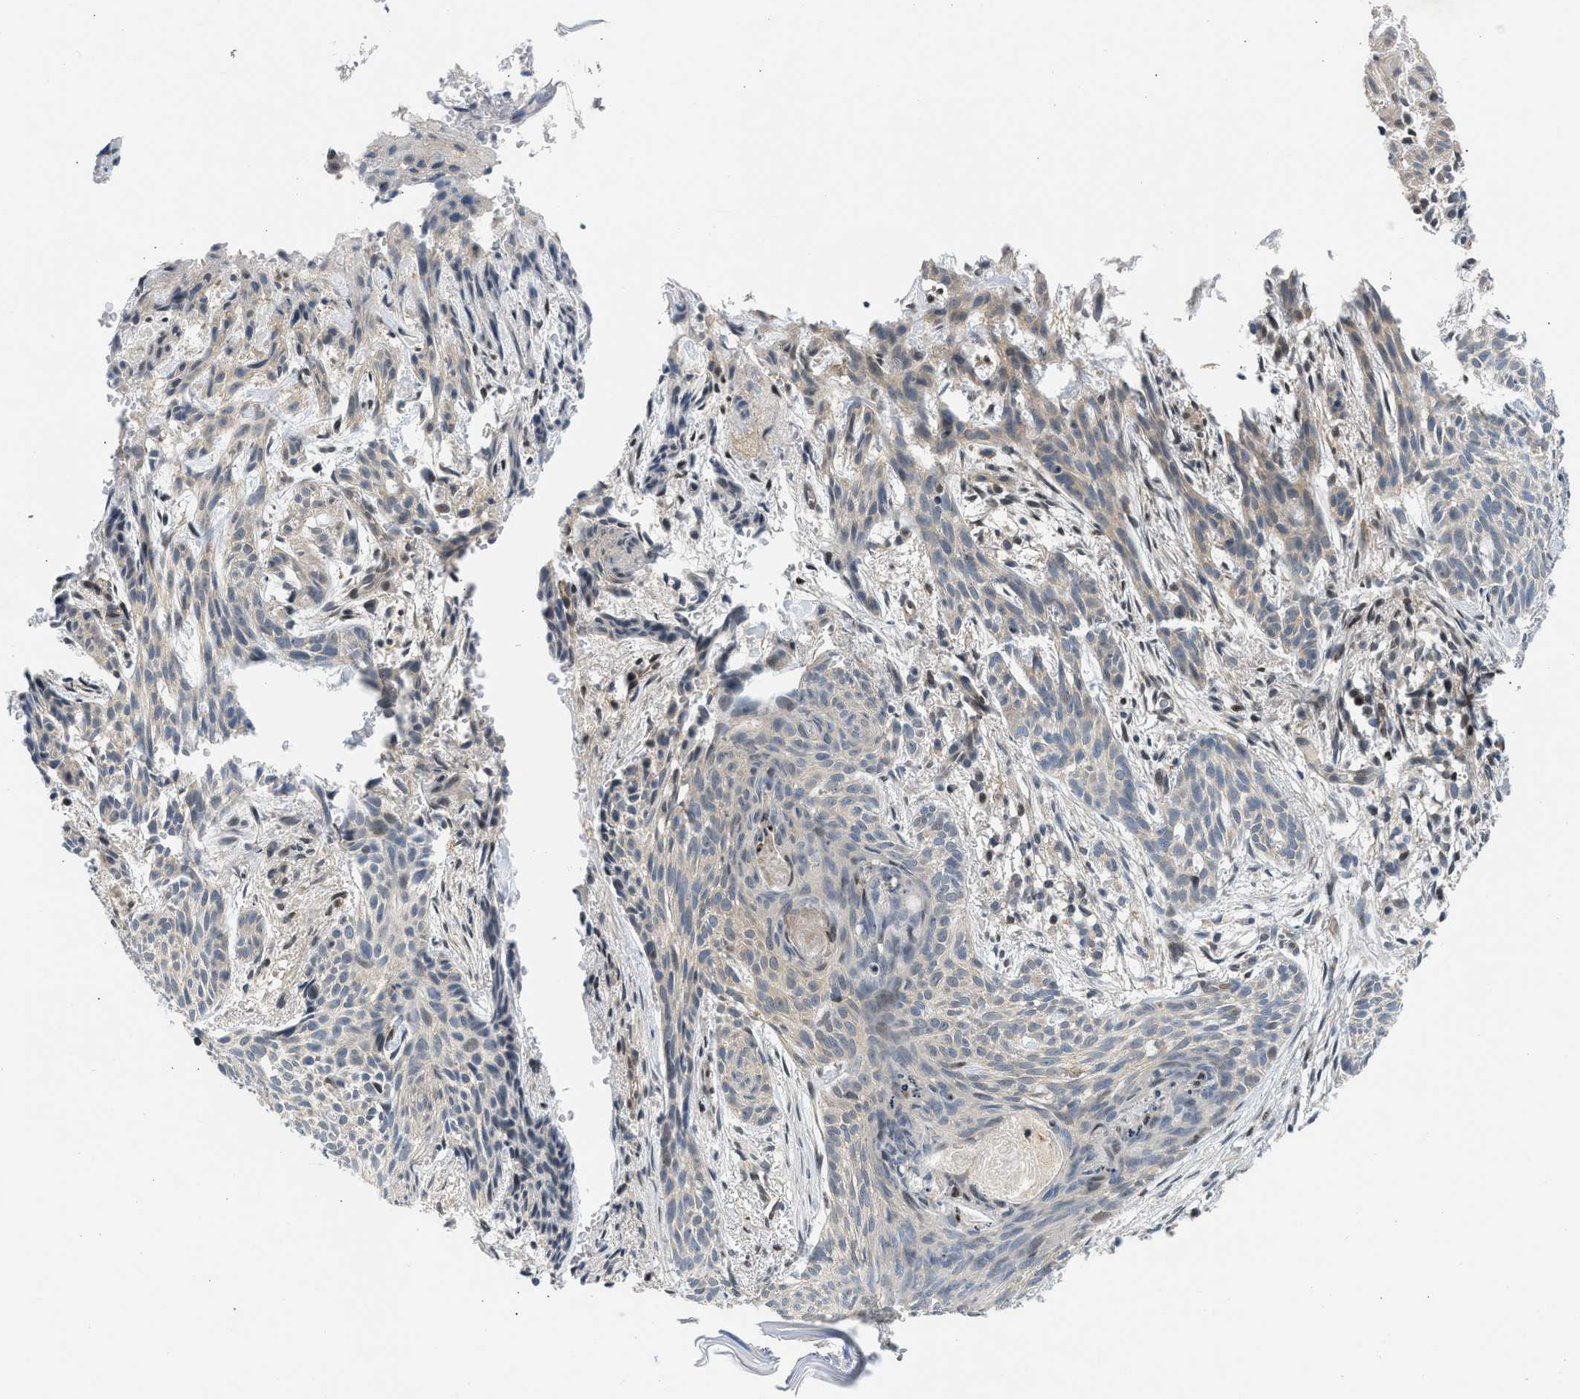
{"staining": {"intensity": "weak", "quantity": "<25%", "location": "cytoplasmic/membranous"}, "tissue": "skin cancer", "cell_type": "Tumor cells", "image_type": "cancer", "snomed": [{"axis": "morphology", "description": "Basal cell carcinoma"}, {"axis": "topography", "description": "Skin"}], "caption": "This image is of basal cell carcinoma (skin) stained with immunohistochemistry to label a protein in brown with the nuclei are counter-stained blue. There is no positivity in tumor cells. (Immunohistochemistry (ihc), brightfield microscopy, high magnification).", "gene": "OLIG3", "patient": {"sex": "female", "age": 59}}